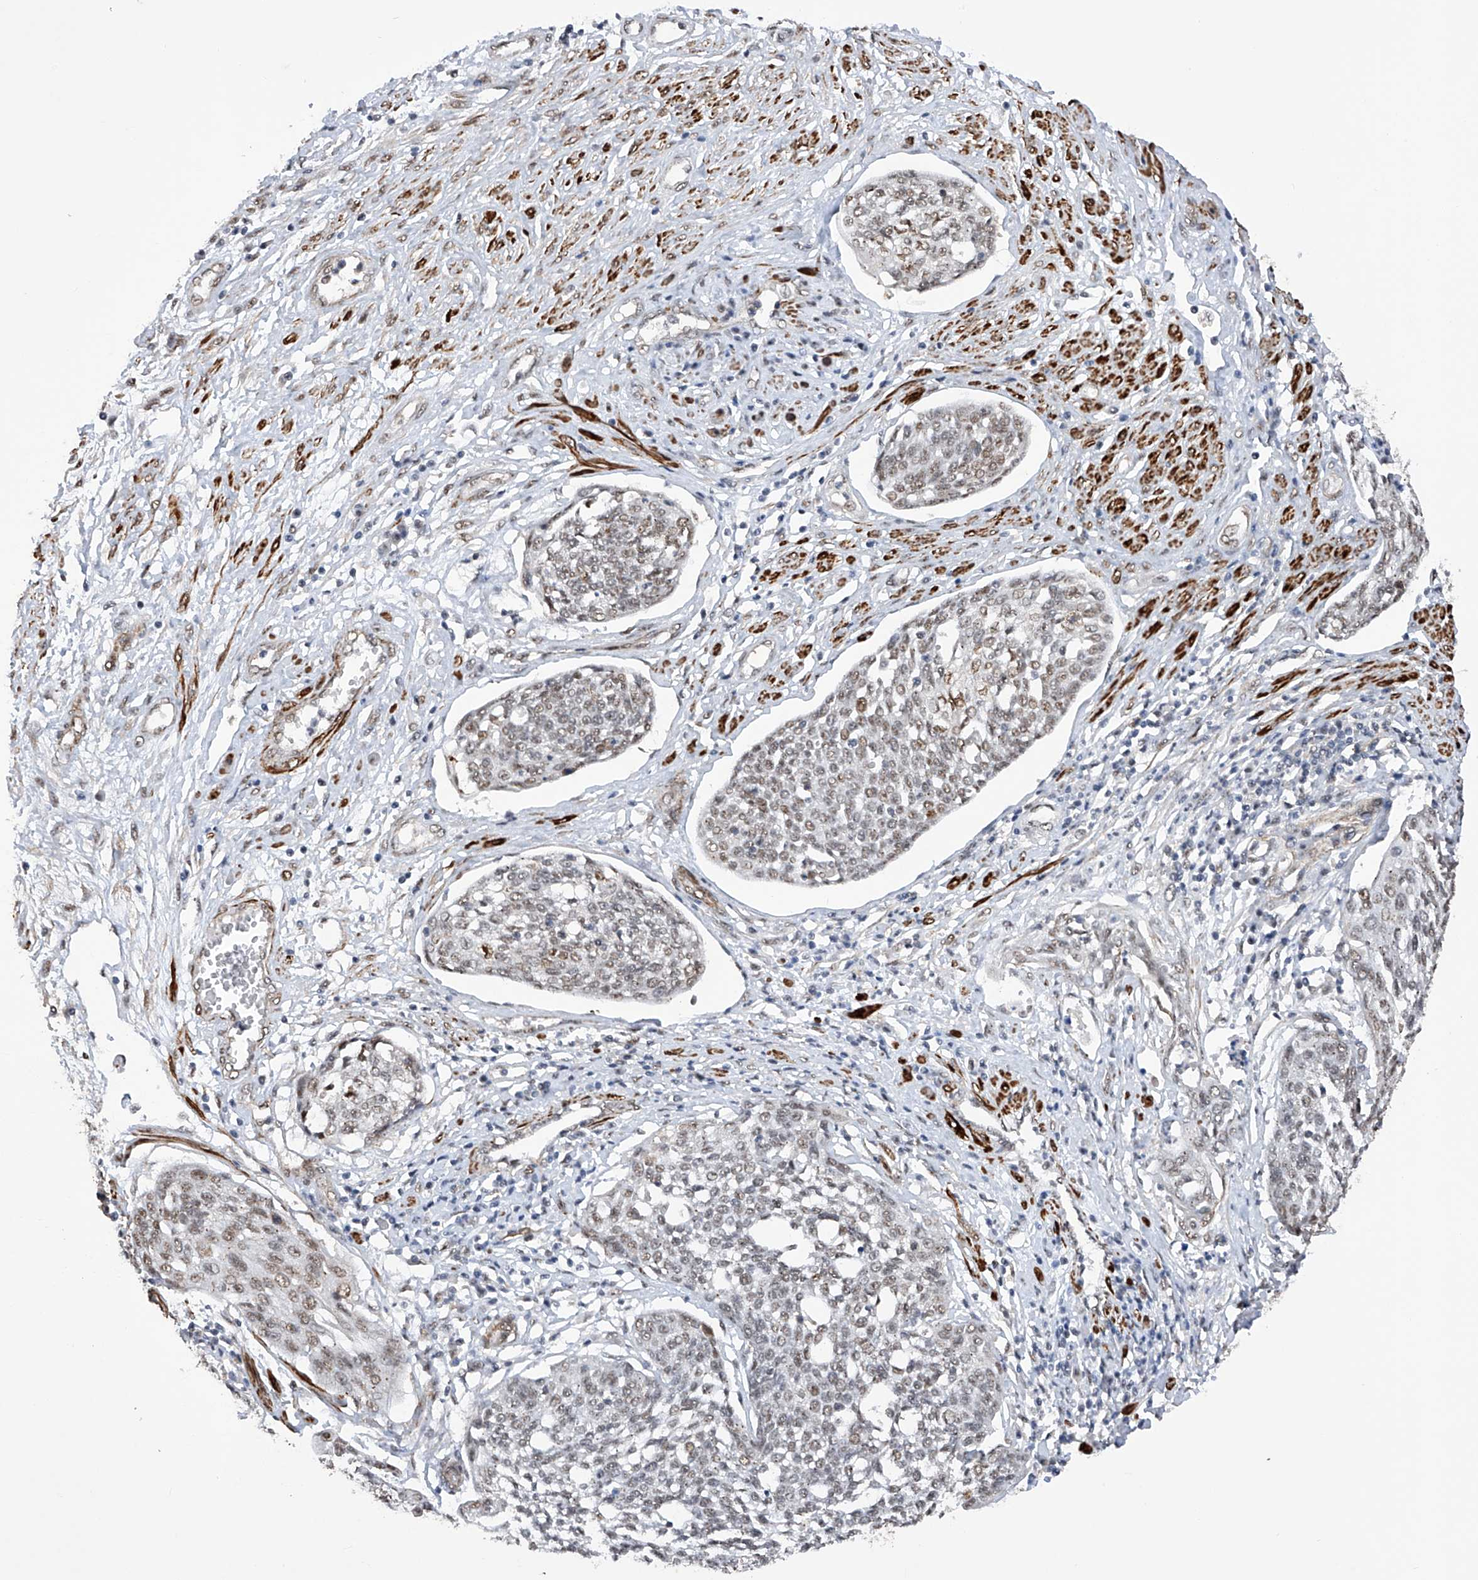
{"staining": {"intensity": "weak", "quantity": ">75%", "location": "nuclear"}, "tissue": "cervical cancer", "cell_type": "Tumor cells", "image_type": "cancer", "snomed": [{"axis": "morphology", "description": "Squamous cell carcinoma, NOS"}, {"axis": "topography", "description": "Cervix"}], "caption": "A brown stain shows weak nuclear staining of a protein in cervical squamous cell carcinoma tumor cells. Using DAB (3,3'-diaminobenzidine) (brown) and hematoxylin (blue) stains, captured at high magnification using brightfield microscopy.", "gene": "NFATC4", "patient": {"sex": "female", "age": 34}}